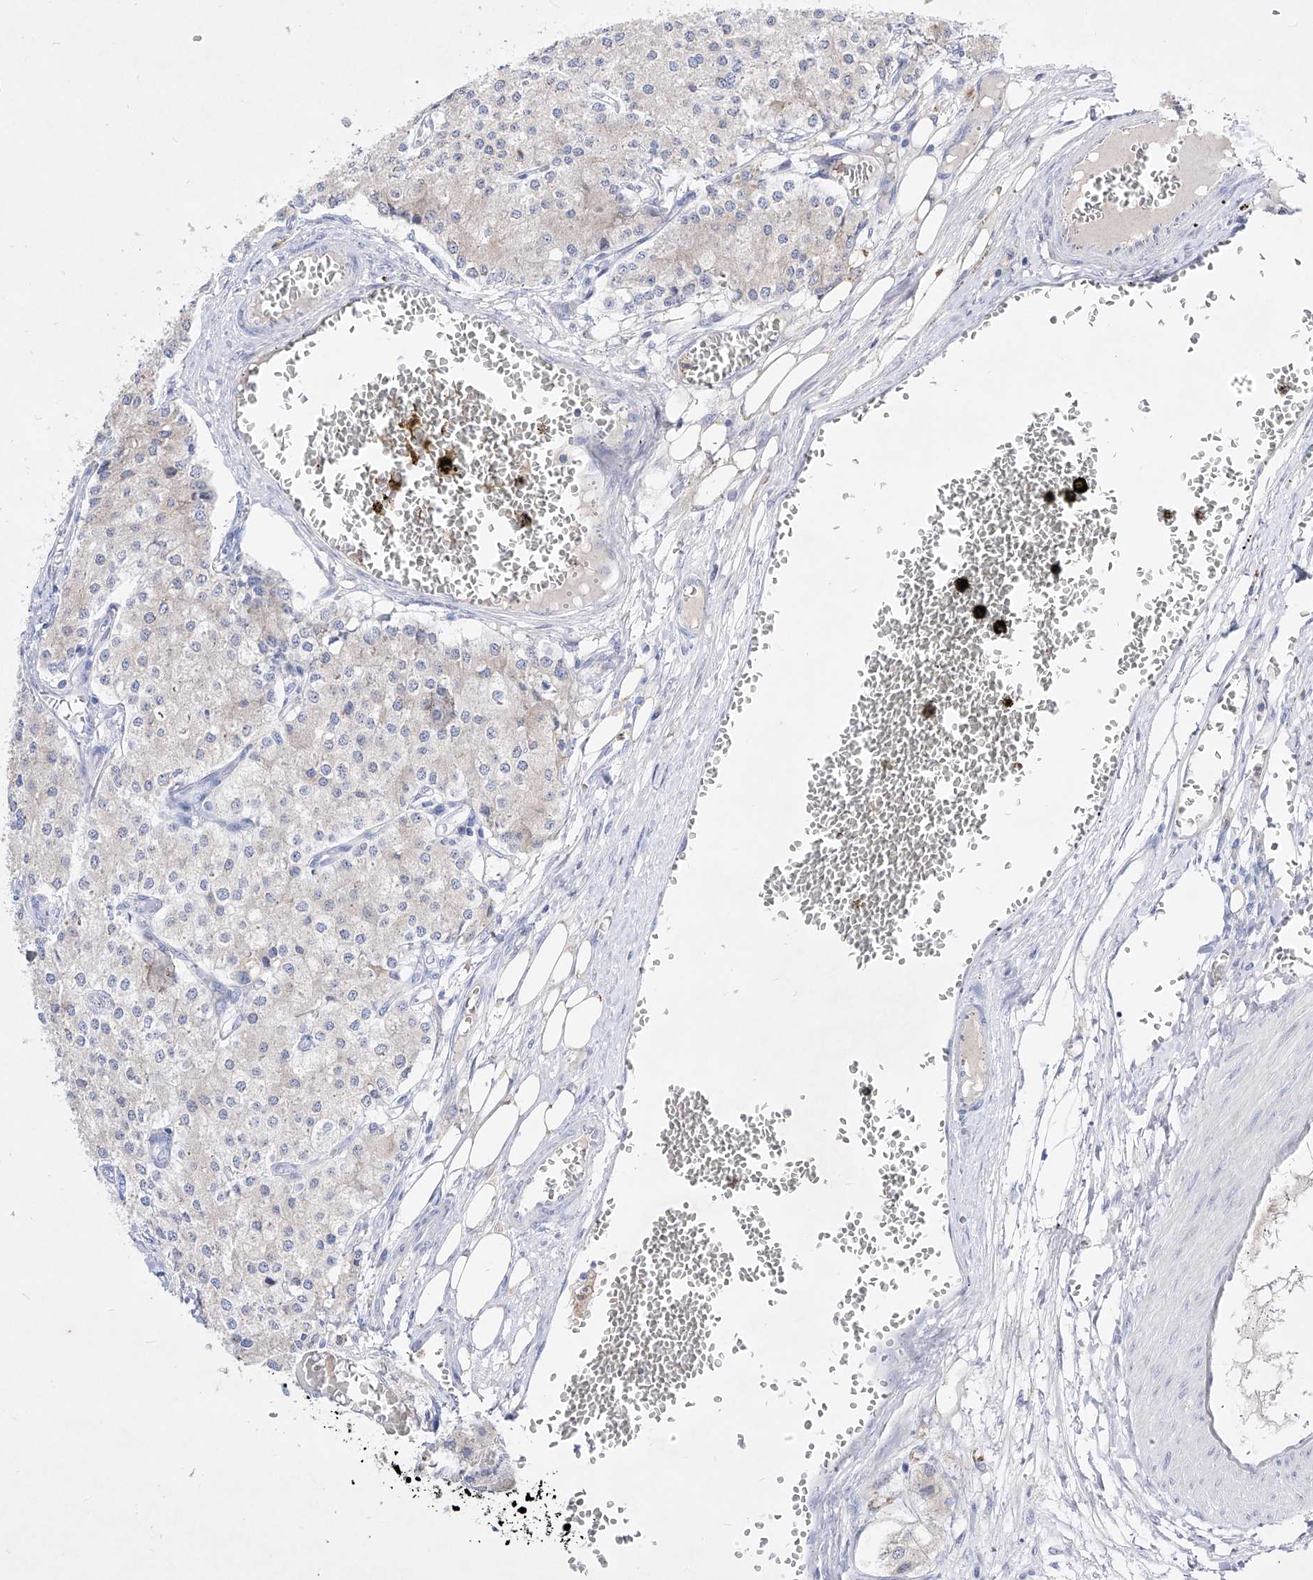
{"staining": {"intensity": "weak", "quantity": "<25%", "location": "cytoplasmic/membranous"}, "tissue": "carcinoid", "cell_type": "Tumor cells", "image_type": "cancer", "snomed": [{"axis": "morphology", "description": "Carcinoid, malignant, NOS"}, {"axis": "topography", "description": "Colon"}], "caption": "This is a micrograph of immunohistochemistry (IHC) staining of malignant carcinoid, which shows no expression in tumor cells. The staining was performed using DAB (3,3'-diaminobenzidine) to visualize the protein expression in brown, while the nuclei were stained in blue with hematoxylin (Magnification: 20x).", "gene": "TM7SF2", "patient": {"sex": "female", "age": 52}}